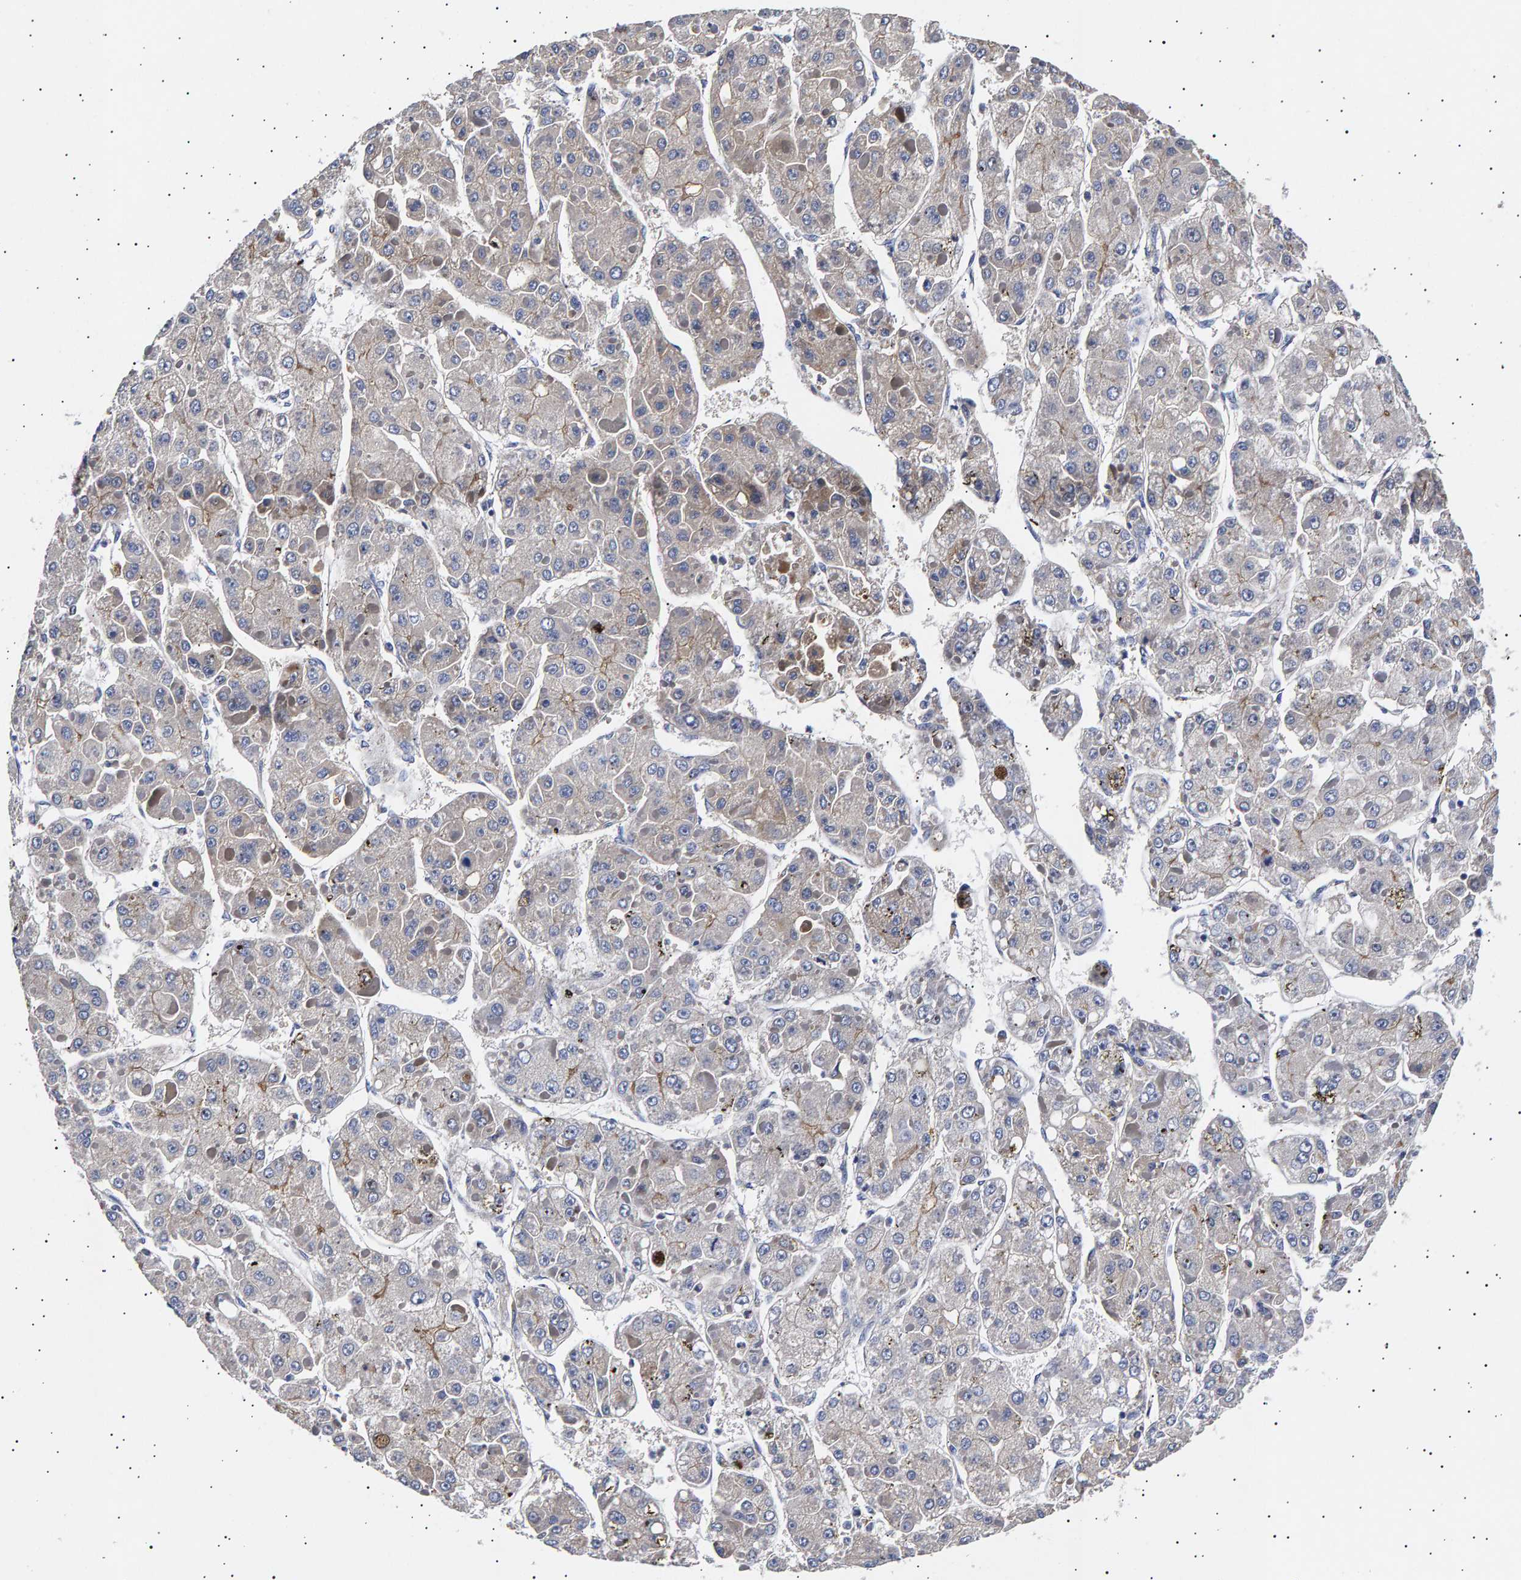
{"staining": {"intensity": "weak", "quantity": "<25%", "location": "cytoplasmic/membranous"}, "tissue": "liver cancer", "cell_type": "Tumor cells", "image_type": "cancer", "snomed": [{"axis": "morphology", "description": "Carcinoma, Hepatocellular, NOS"}, {"axis": "topography", "description": "Liver"}], "caption": "Immunohistochemistry (IHC) histopathology image of neoplastic tissue: liver hepatocellular carcinoma stained with DAB (3,3'-diaminobenzidine) demonstrates no significant protein staining in tumor cells.", "gene": "ANKRD40", "patient": {"sex": "female", "age": 73}}